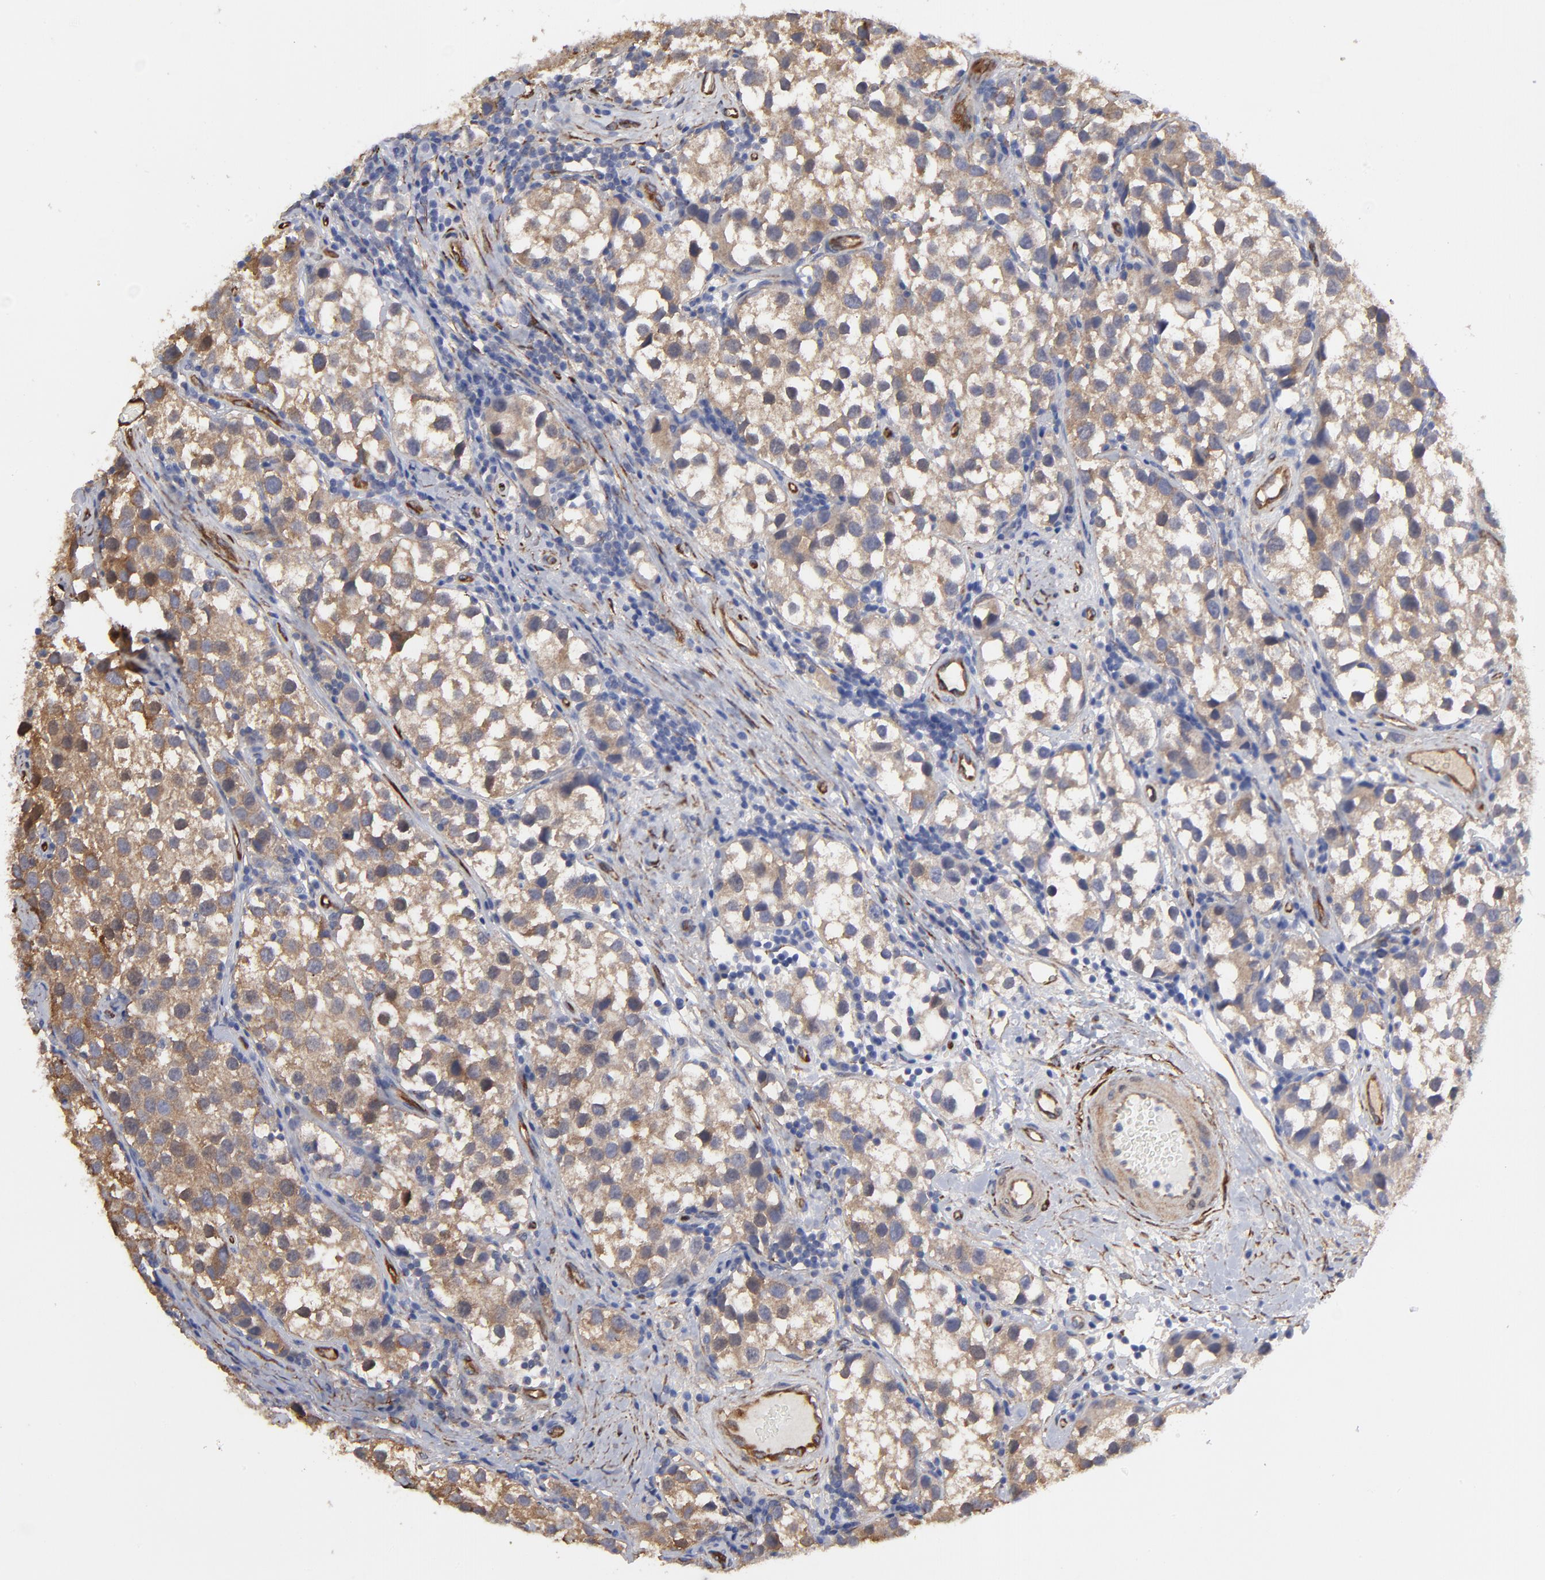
{"staining": {"intensity": "moderate", "quantity": "25%-75%", "location": "cytoplasmic/membranous"}, "tissue": "testis cancer", "cell_type": "Tumor cells", "image_type": "cancer", "snomed": [{"axis": "morphology", "description": "Seminoma, NOS"}, {"axis": "topography", "description": "Testis"}], "caption": "Immunohistochemical staining of human seminoma (testis) demonstrates medium levels of moderate cytoplasmic/membranous staining in approximately 25%-75% of tumor cells.", "gene": "CILP", "patient": {"sex": "male", "age": 39}}